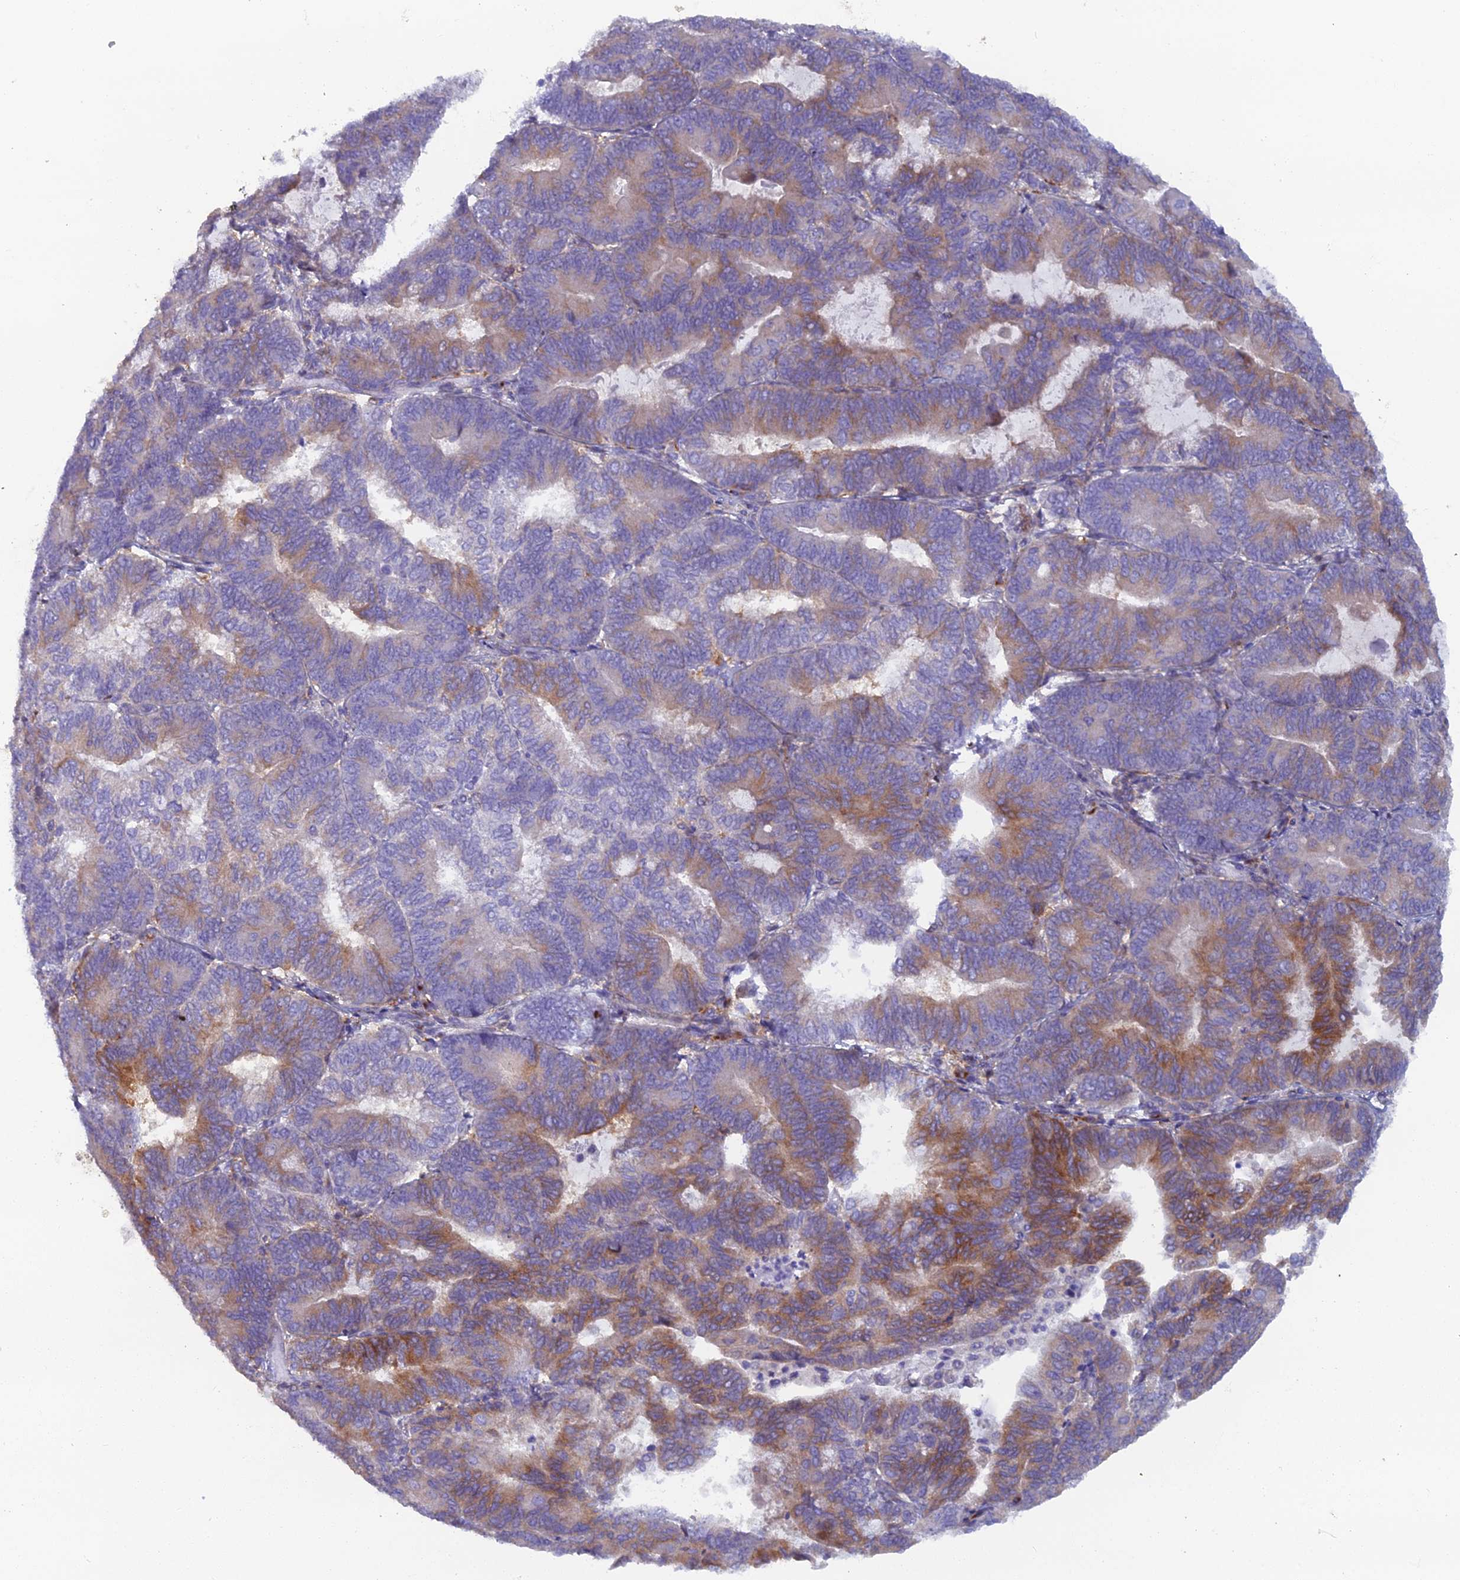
{"staining": {"intensity": "moderate", "quantity": "25%-75%", "location": "cytoplasmic/membranous"}, "tissue": "endometrial cancer", "cell_type": "Tumor cells", "image_type": "cancer", "snomed": [{"axis": "morphology", "description": "Adenocarcinoma, NOS"}, {"axis": "topography", "description": "Endometrium"}], "caption": "The photomicrograph exhibits staining of endometrial adenocarcinoma, revealing moderate cytoplasmic/membranous protein staining (brown color) within tumor cells.", "gene": "B9D2", "patient": {"sex": "female", "age": 81}}